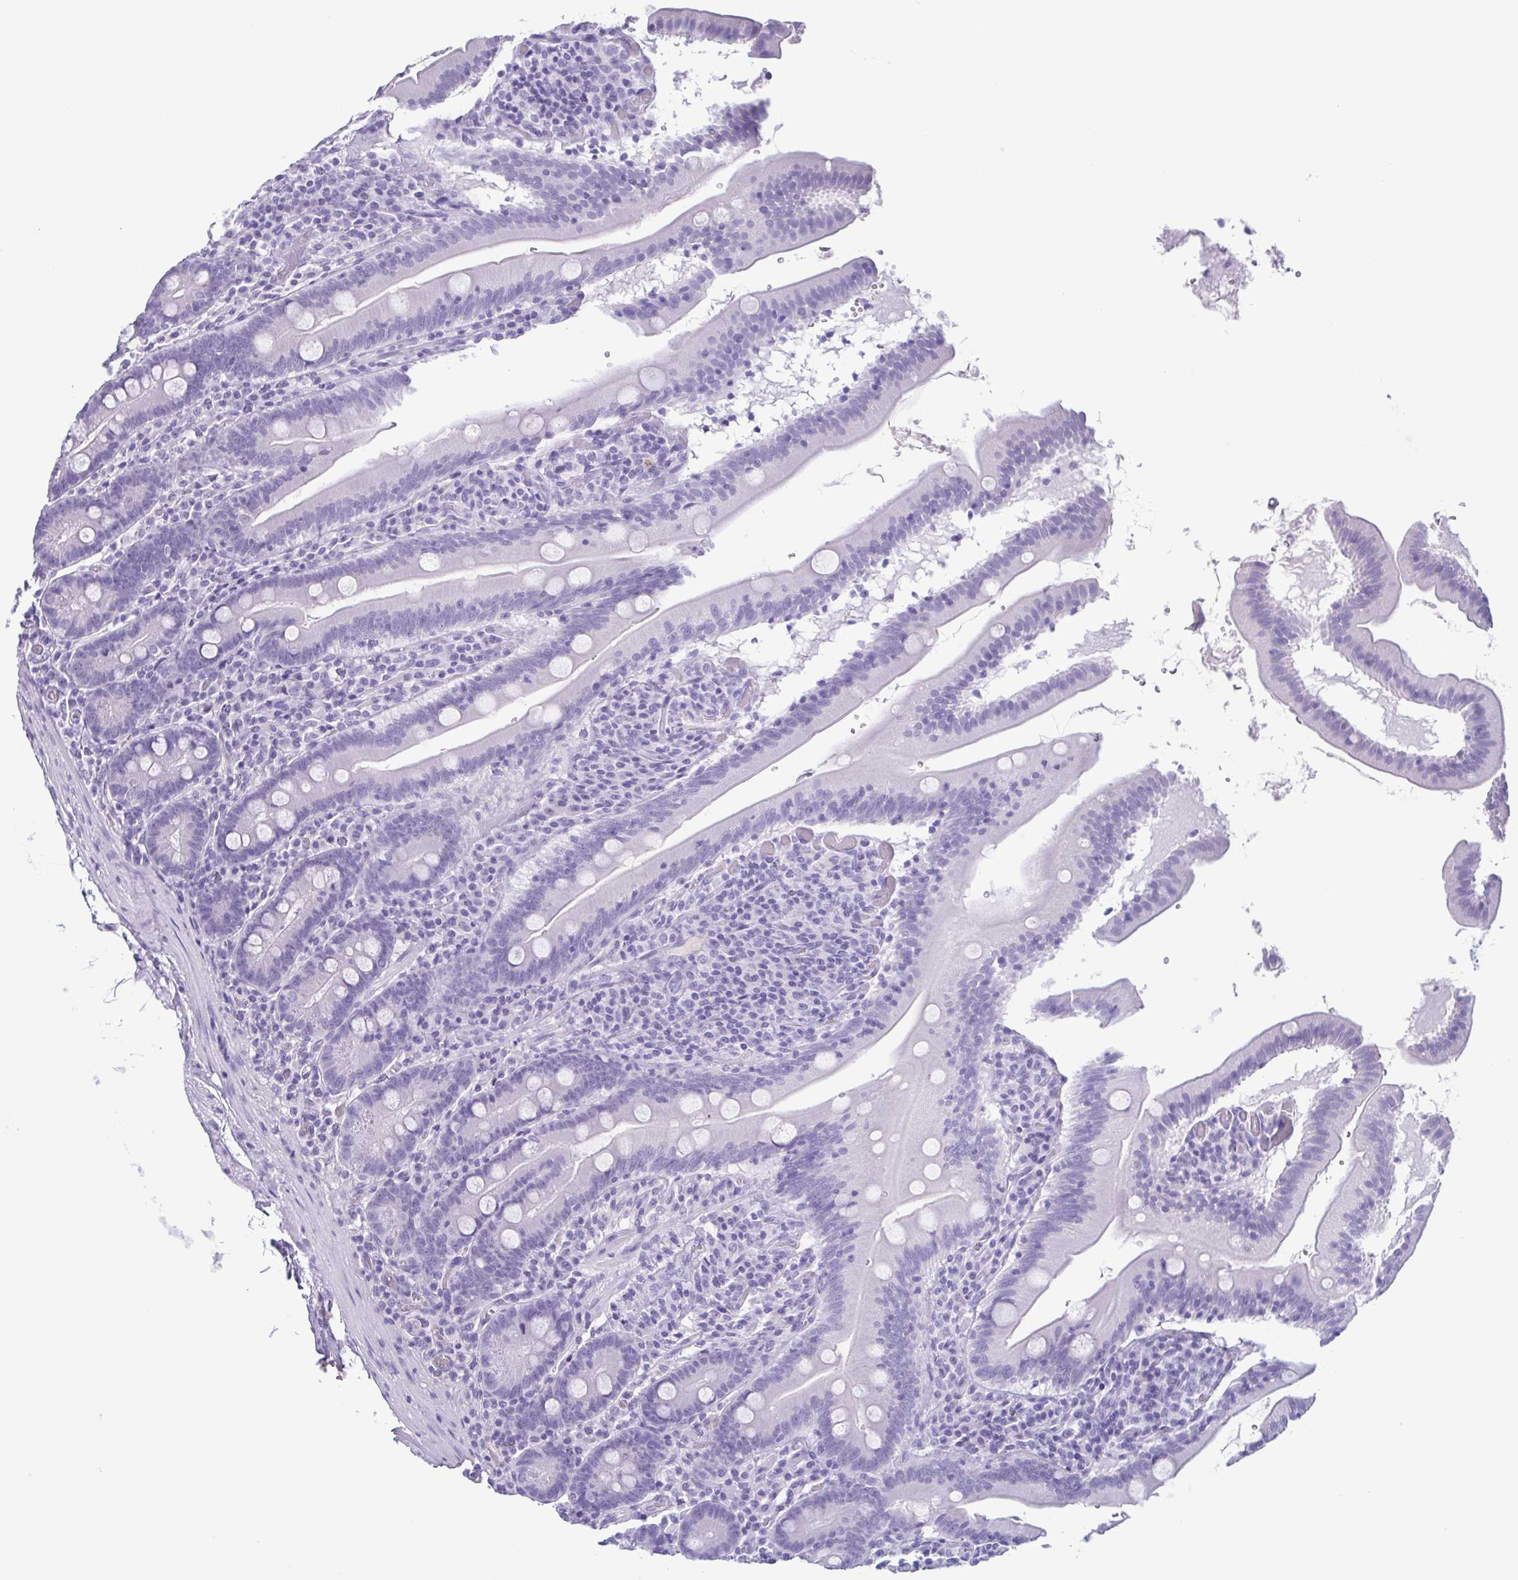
{"staining": {"intensity": "negative", "quantity": "none", "location": "none"}, "tissue": "small intestine", "cell_type": "Glandular cells", "image_type": "normal", "snomed": [{"axis": "morphology", "description": "Normal tissue, NOS"}, {"axis": "topography", "description": "Small intestine"}], "caption": "A high-resolution micrograph shows immunohistochemistry staining of unremarkable small intestine, which shows no significant staining in glandular cells.", "gene": "LTF", "patient": {"sex": "male", "age": 37}}